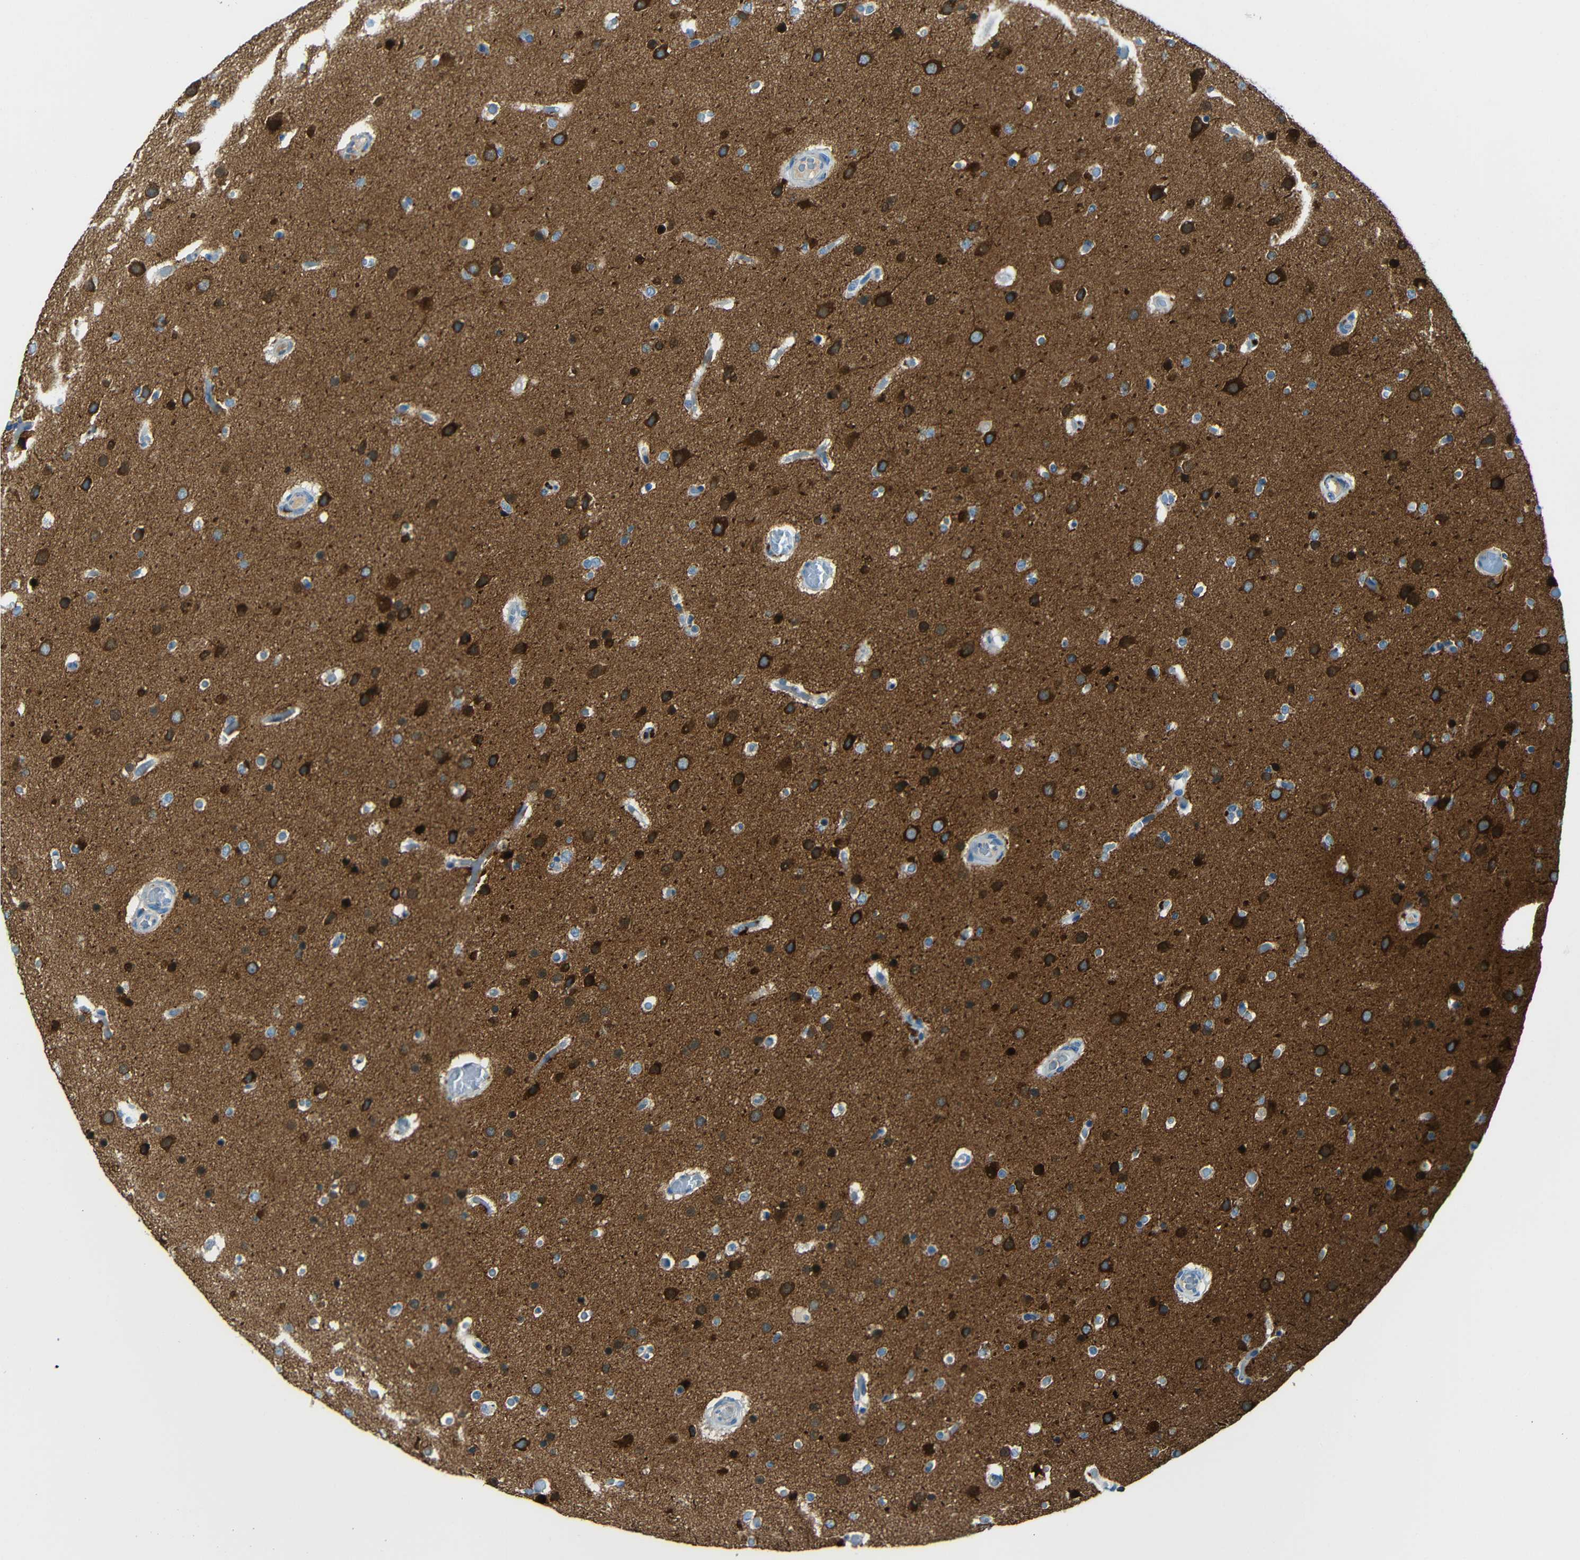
{"staining": {"intensity": "strong", "quantity": ">75%", "location": "cytoplasmic/membranous"}, "tissue": "glioma", "cell_type": "Tumor cells", "image_type": "cancer", "snomed": [{"axis": "morphology", "description": "Glioma, malignant, High grade"}, {"axis": "topography", "description": "Cerebral cortex"}], "caption": "Glioma tissue exhibits strong cytoplasmic/membranous expression in about >75% of tumor cells, visualized by immunohistochemistry.", "gene": "DCLK1", "patient": {"sex": "female", "age": 36}}